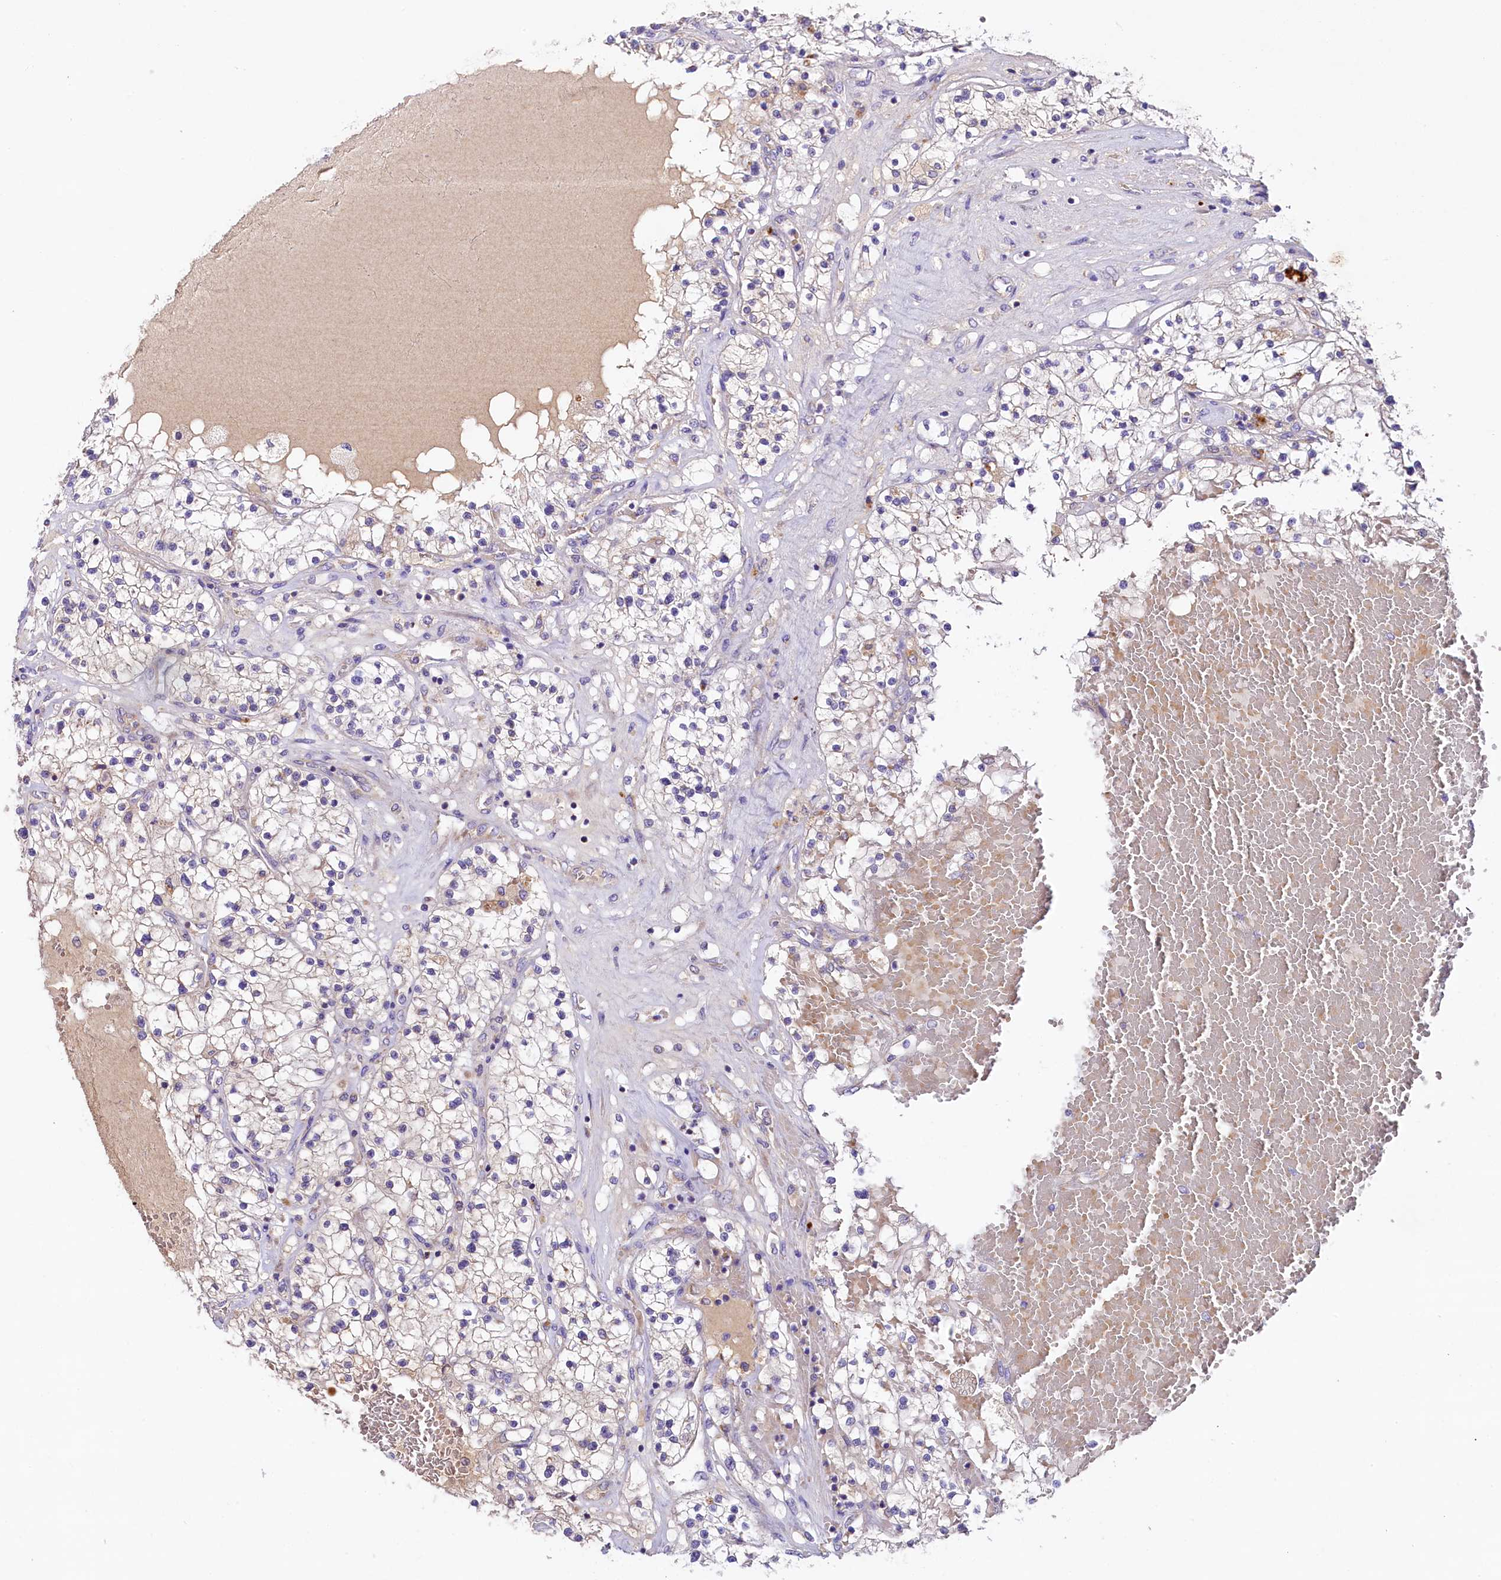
{"staining": {"intensity": "negative", "quantity": "none", "location": "none"}, "tissue": "renal cancer", "cell_type": "Tumor cells", "image_type": "cancer", "snomed": [{"axis": "morphology", "description": "Normal tissue, NOS"}, {"axis": "morphology", "description": "Adenocarcinoma, NOS"}, {"axis": "topography", "description": "Kidney"}], "caption": "The immunohistochemistry image has no significant staining in tumor cells of renal cancer tissue. The staining is performed using DAB (3,3'-diaminobenzidine) brown chromogen with nuclei counter-stained in using hematoxylin.", "gene": "PMPCB", "patient": {"sex": "male", "age": 68}}